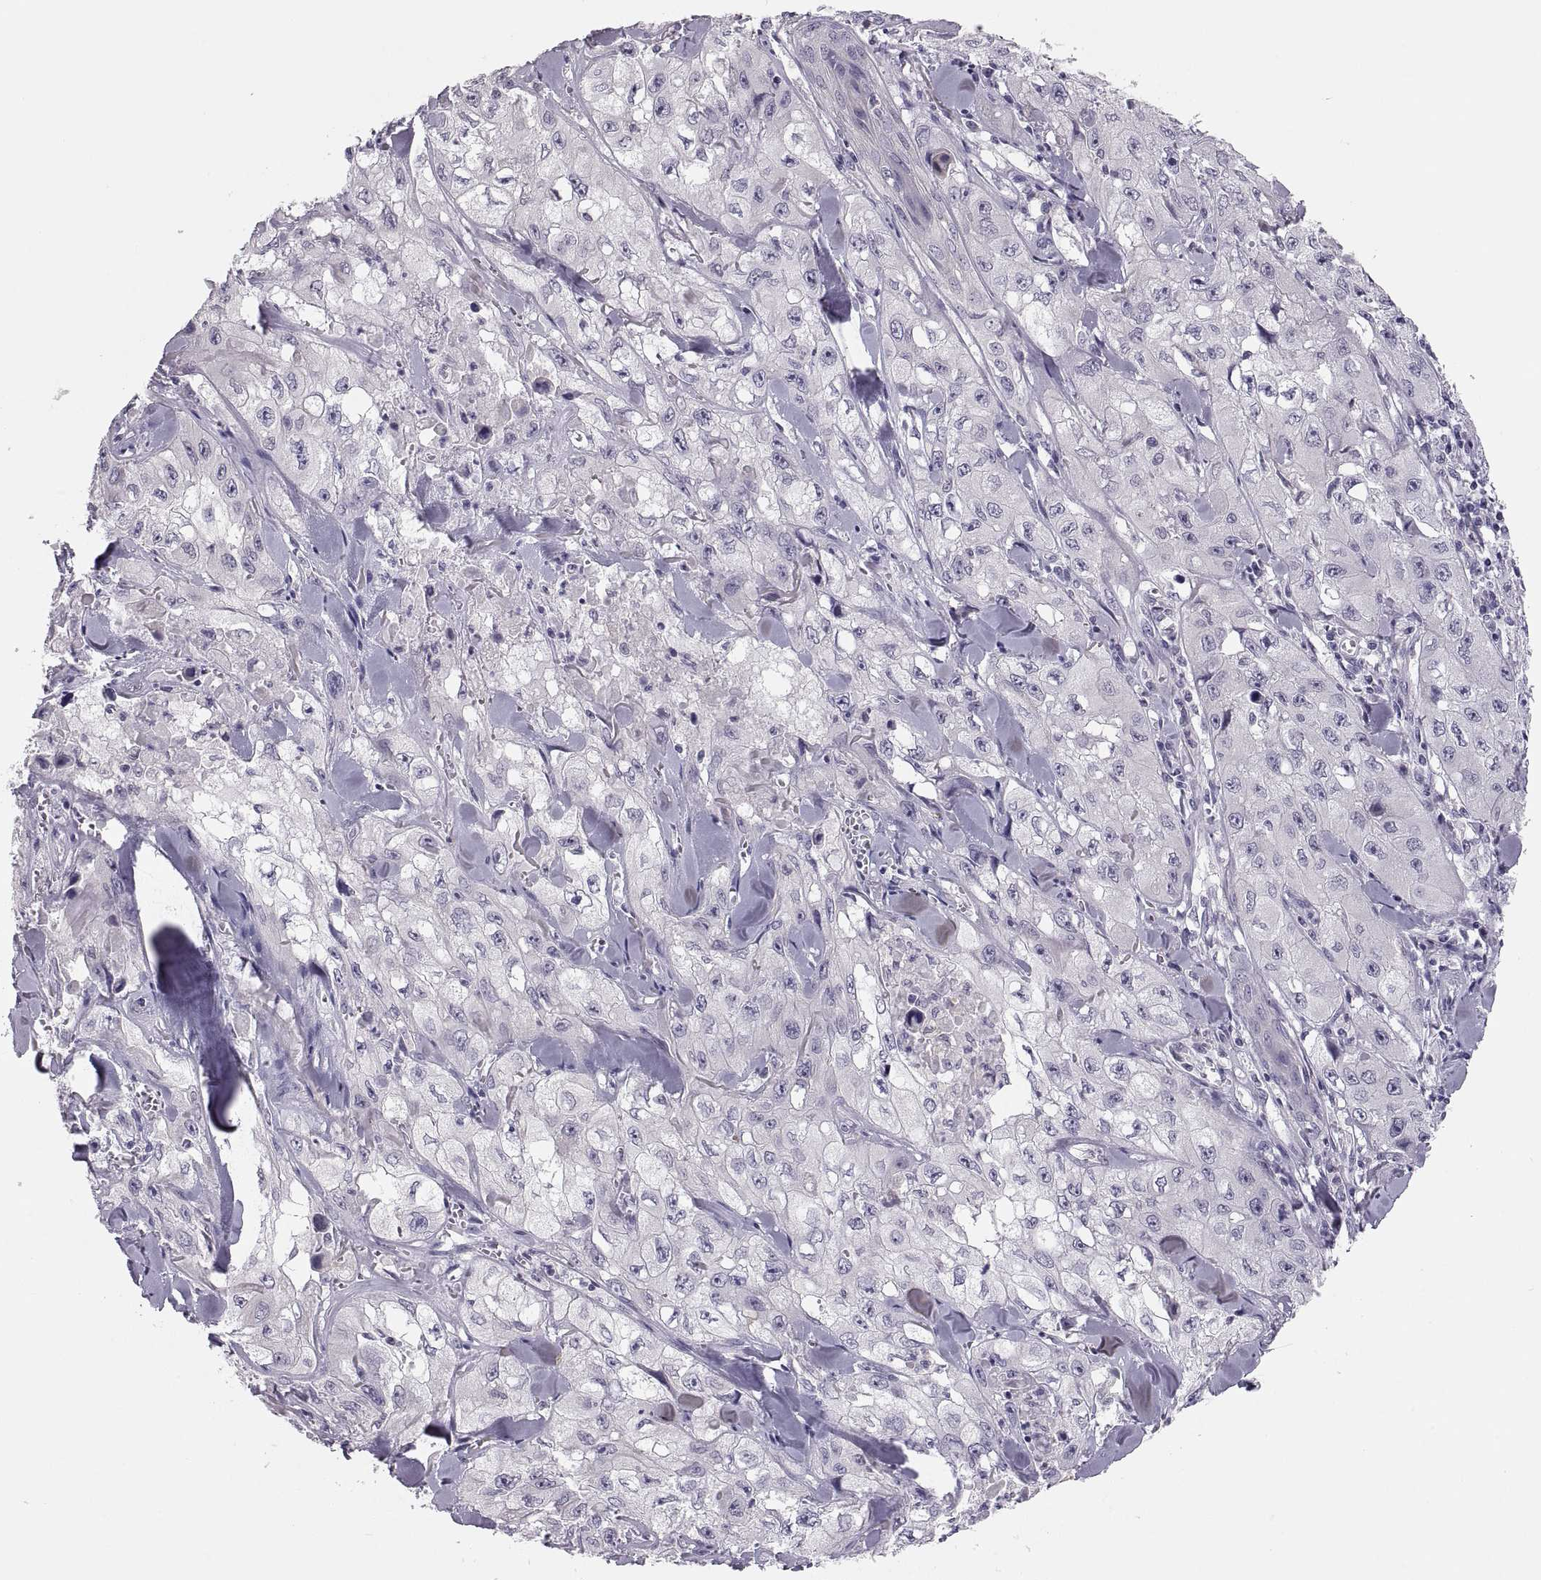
{"staining": {"intensity": "negative", "quantity": "none", "location": "none"}, "tissue": "skin cancer", "cell_type": "Tumor cells", "image_type": "cancer", "snomed": [{"axis": "morphology", "description": "Squamous cell carcinoma, NOS"}, {"axis": "topography", "description": "Skin"}, {"axis": "topography", "description": "Subcutis"}], "caption": "Immunohistochemistry histopathology image of squamous cell carcinoma (skin) stained for a protein (brown), which reveals no positivity in tumor cells.", "gene": "ADH6", "patient": {"sex": "male", "age": 73}}